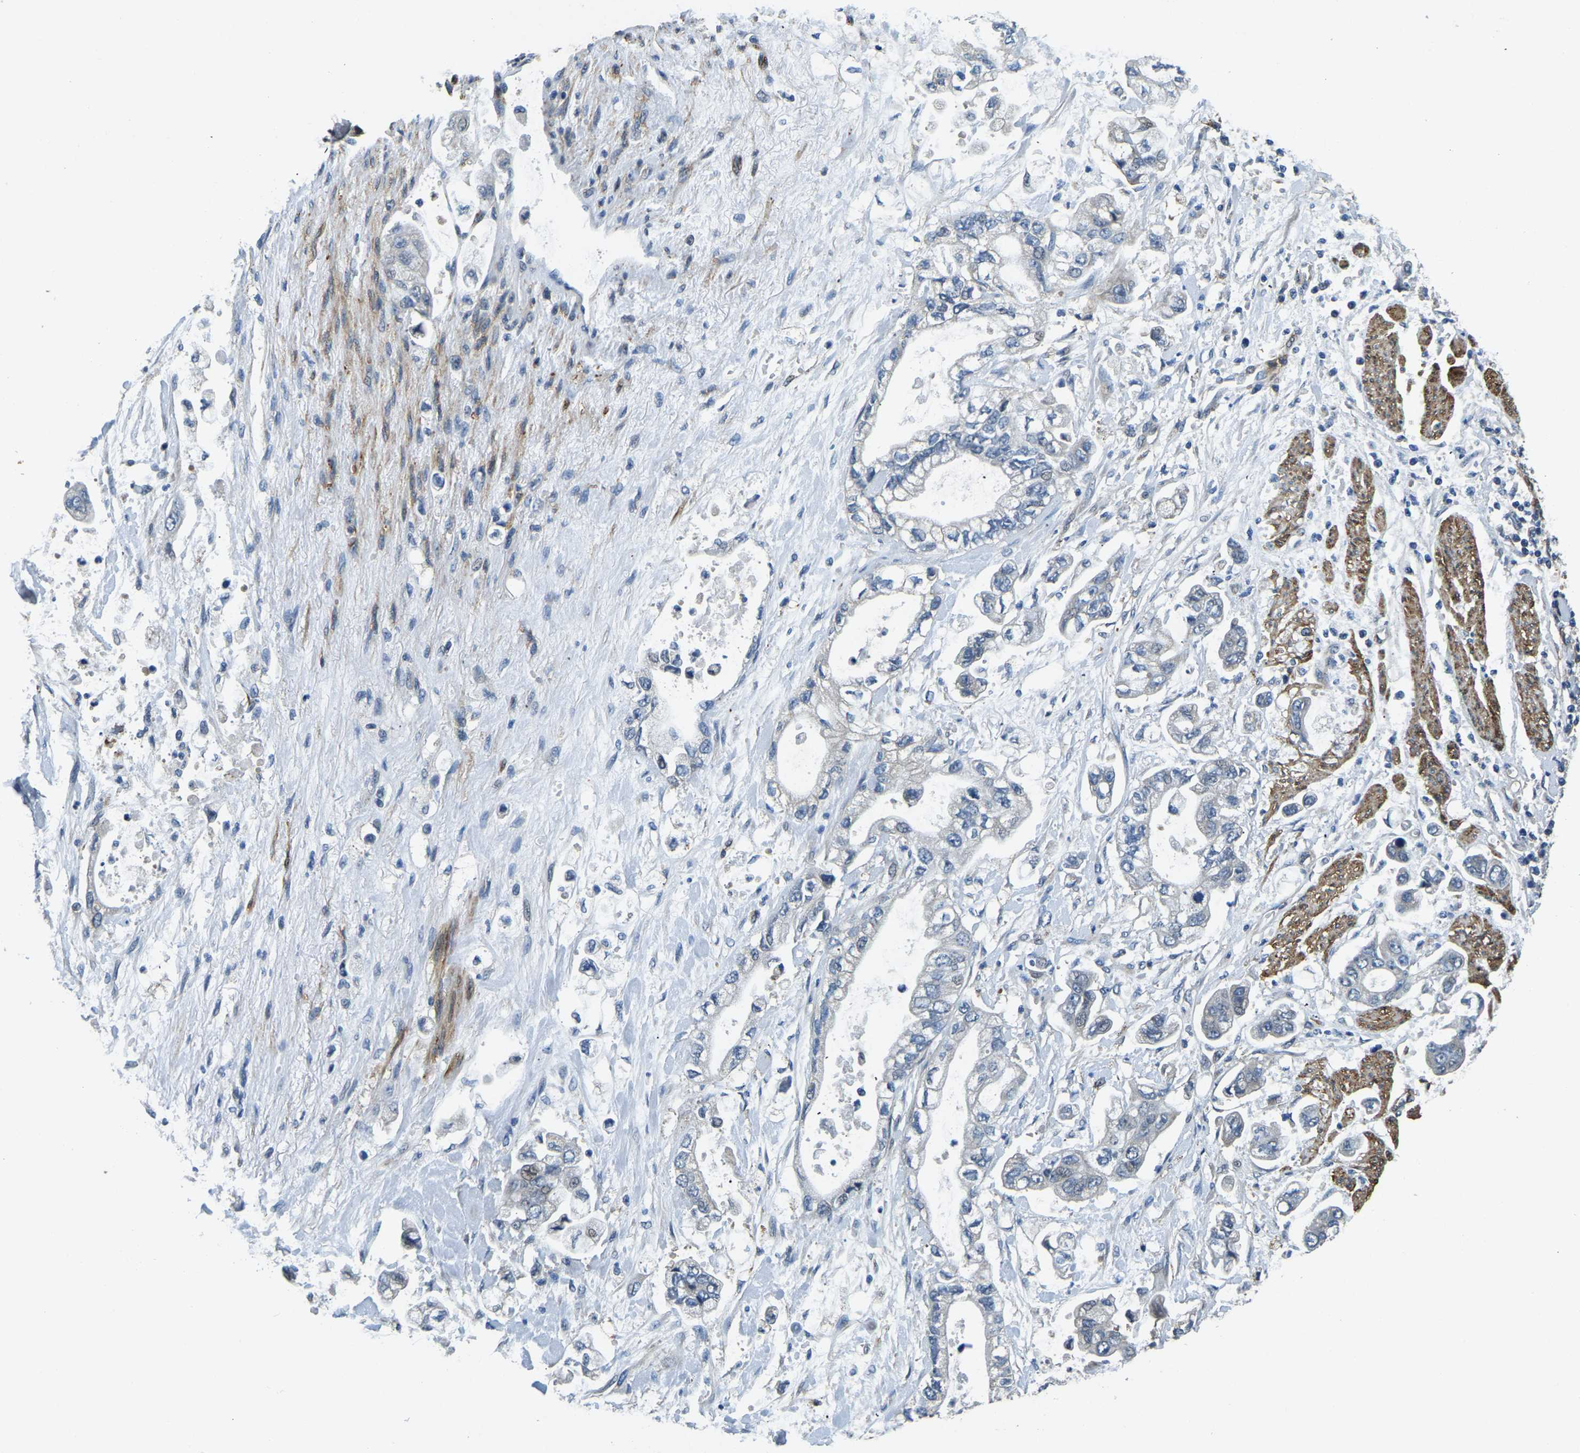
{"staining": {"intensity": "negative", "quantity": "none", "location": "none"}, "tissue": "stomach cancer", "cell_type": "Tumor cells", "image_type": "cancer", "snomed": [{"axis": "morphology", "description": "Normal tissue, NOS"}, {"axis": "morphology", "description": "Adenocarcinoma, NOS"}, {"axis": "topography", "description": "Stomach"}], "caption": "A high-resolution micrograph shows IHC staining of stomach adenocarcinoma, which reveals no significant staining in tumor cells.", "gene": "RNF39", "patient": {"sex": "male", "age": 62}}